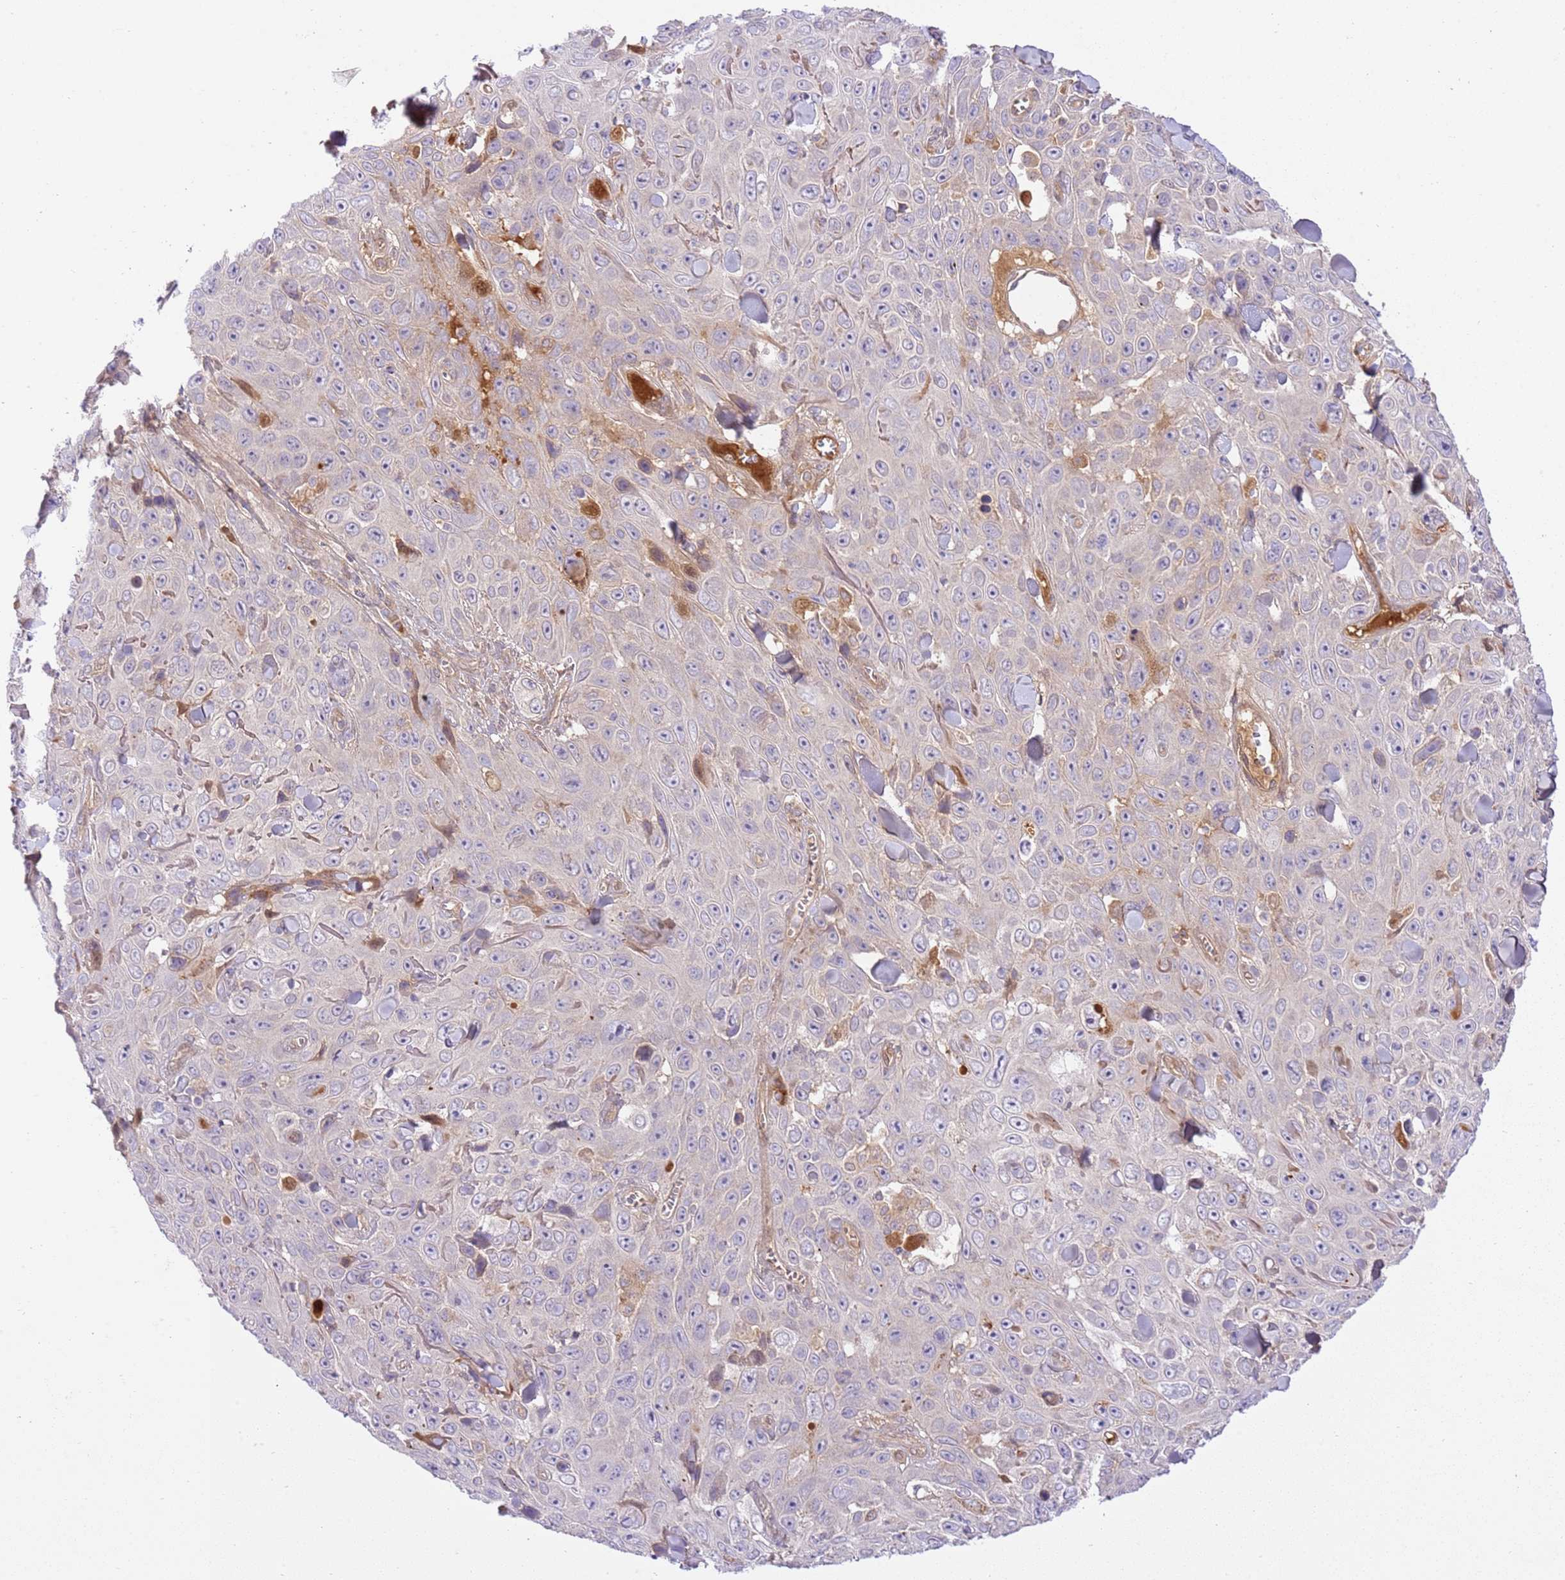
{"staining": {"intensity": "weak", "quantity": "<25%", "location": "cytoplasmic/membranous"}, "tissue": "skin cancer", "cell_type": "Tumor cells", "image_type": "cancer", "snomed": [{"axis": "morphology", "description": "Squamous cell carcinoma, NOS"}, {"axis": "topography", "description": "Skin"}], "caption": "Micrograph shows no protein expression in tumor cells of skin cancer tissue.", "gene": "C8G", "patient": {"sex": "male", "age": 82}}